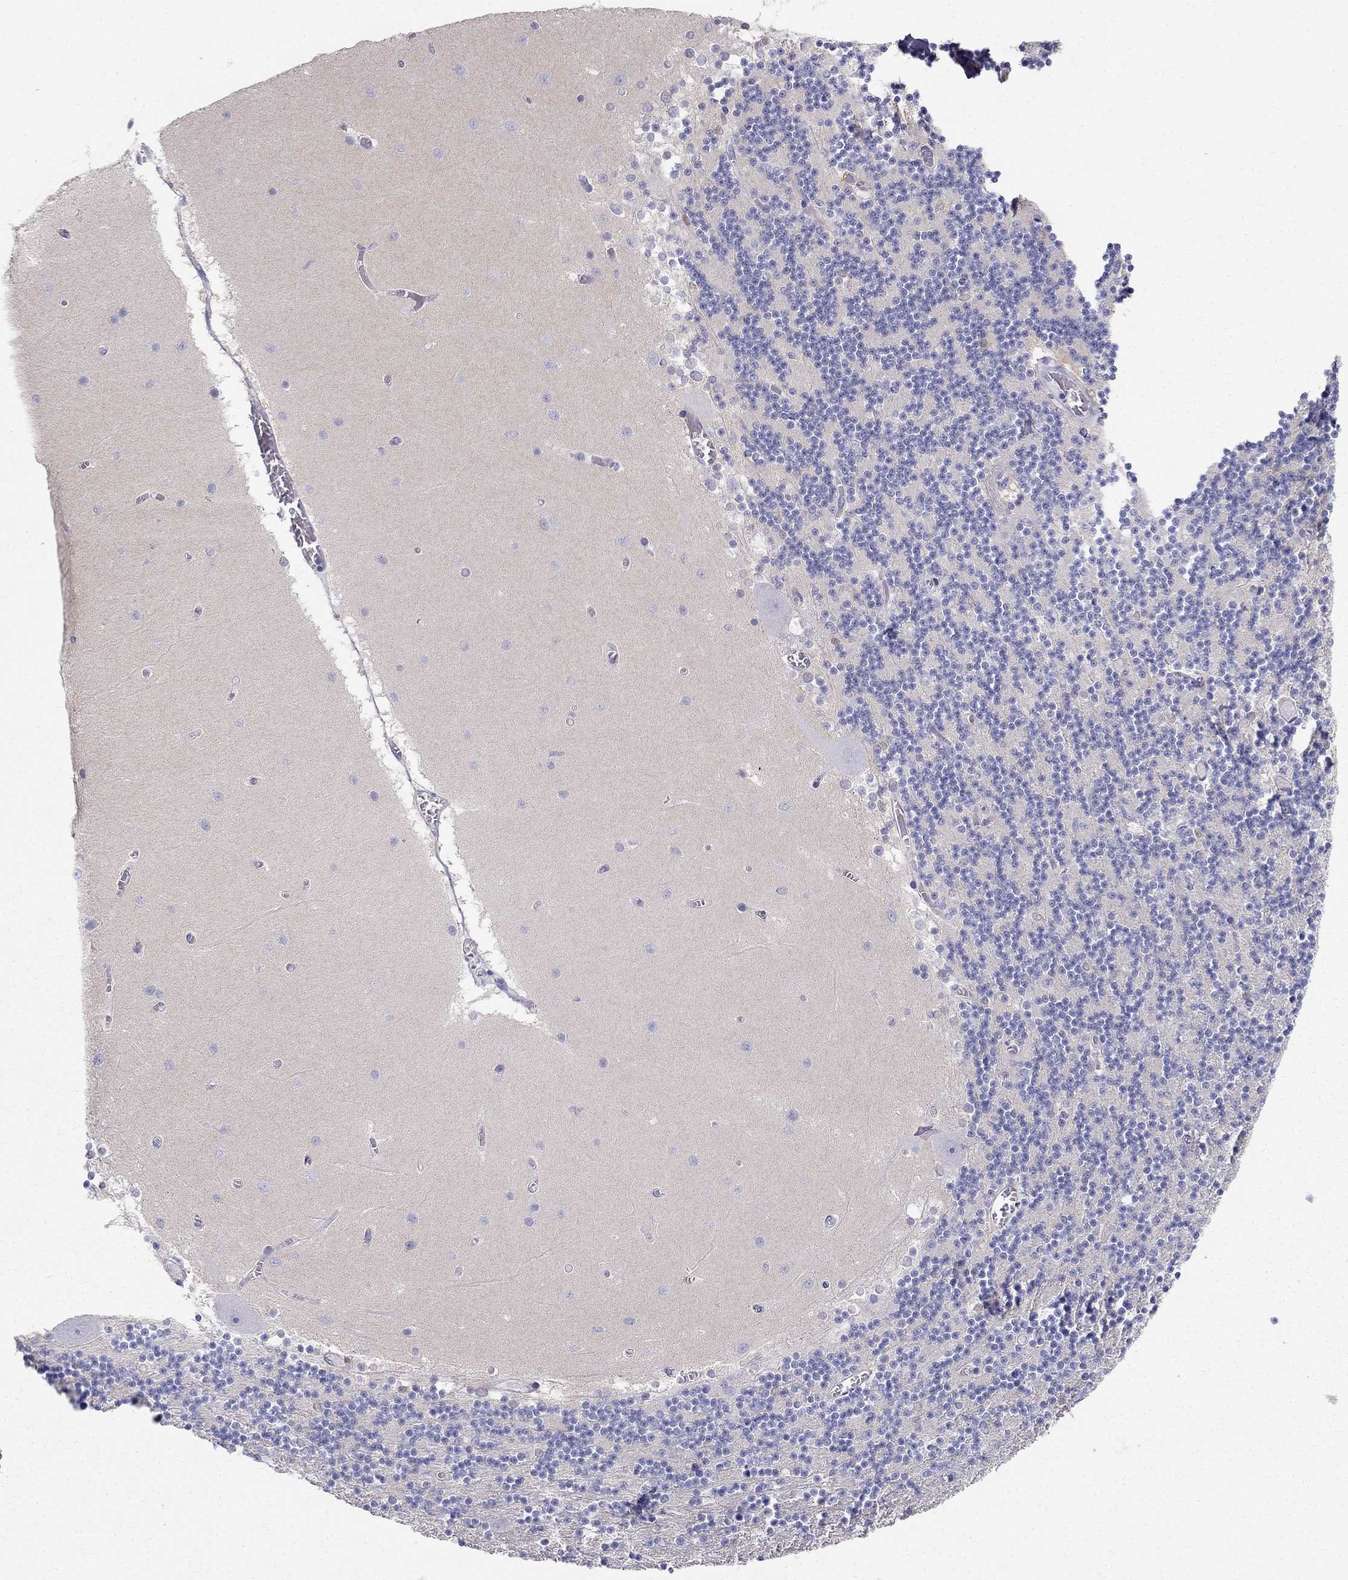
{"staining": {"intensity": "negative", "quantity": "none", "location": "none"}, "tissue": "cerebellum", "cell_type": "Cells in granular layer", "image_type": "normal", "snomed": [{"axis": "morphology", "description": "Normal tissue, NOS"}, {"axis": "topography", "description": "Cerebellum"}], "caption": "Immunohistochemical staining of benign human cerebellum reveals no significant expression in cells in granular layer.", "gene": "RFLNA", "patient": {"sex": "female", "age": 28}}